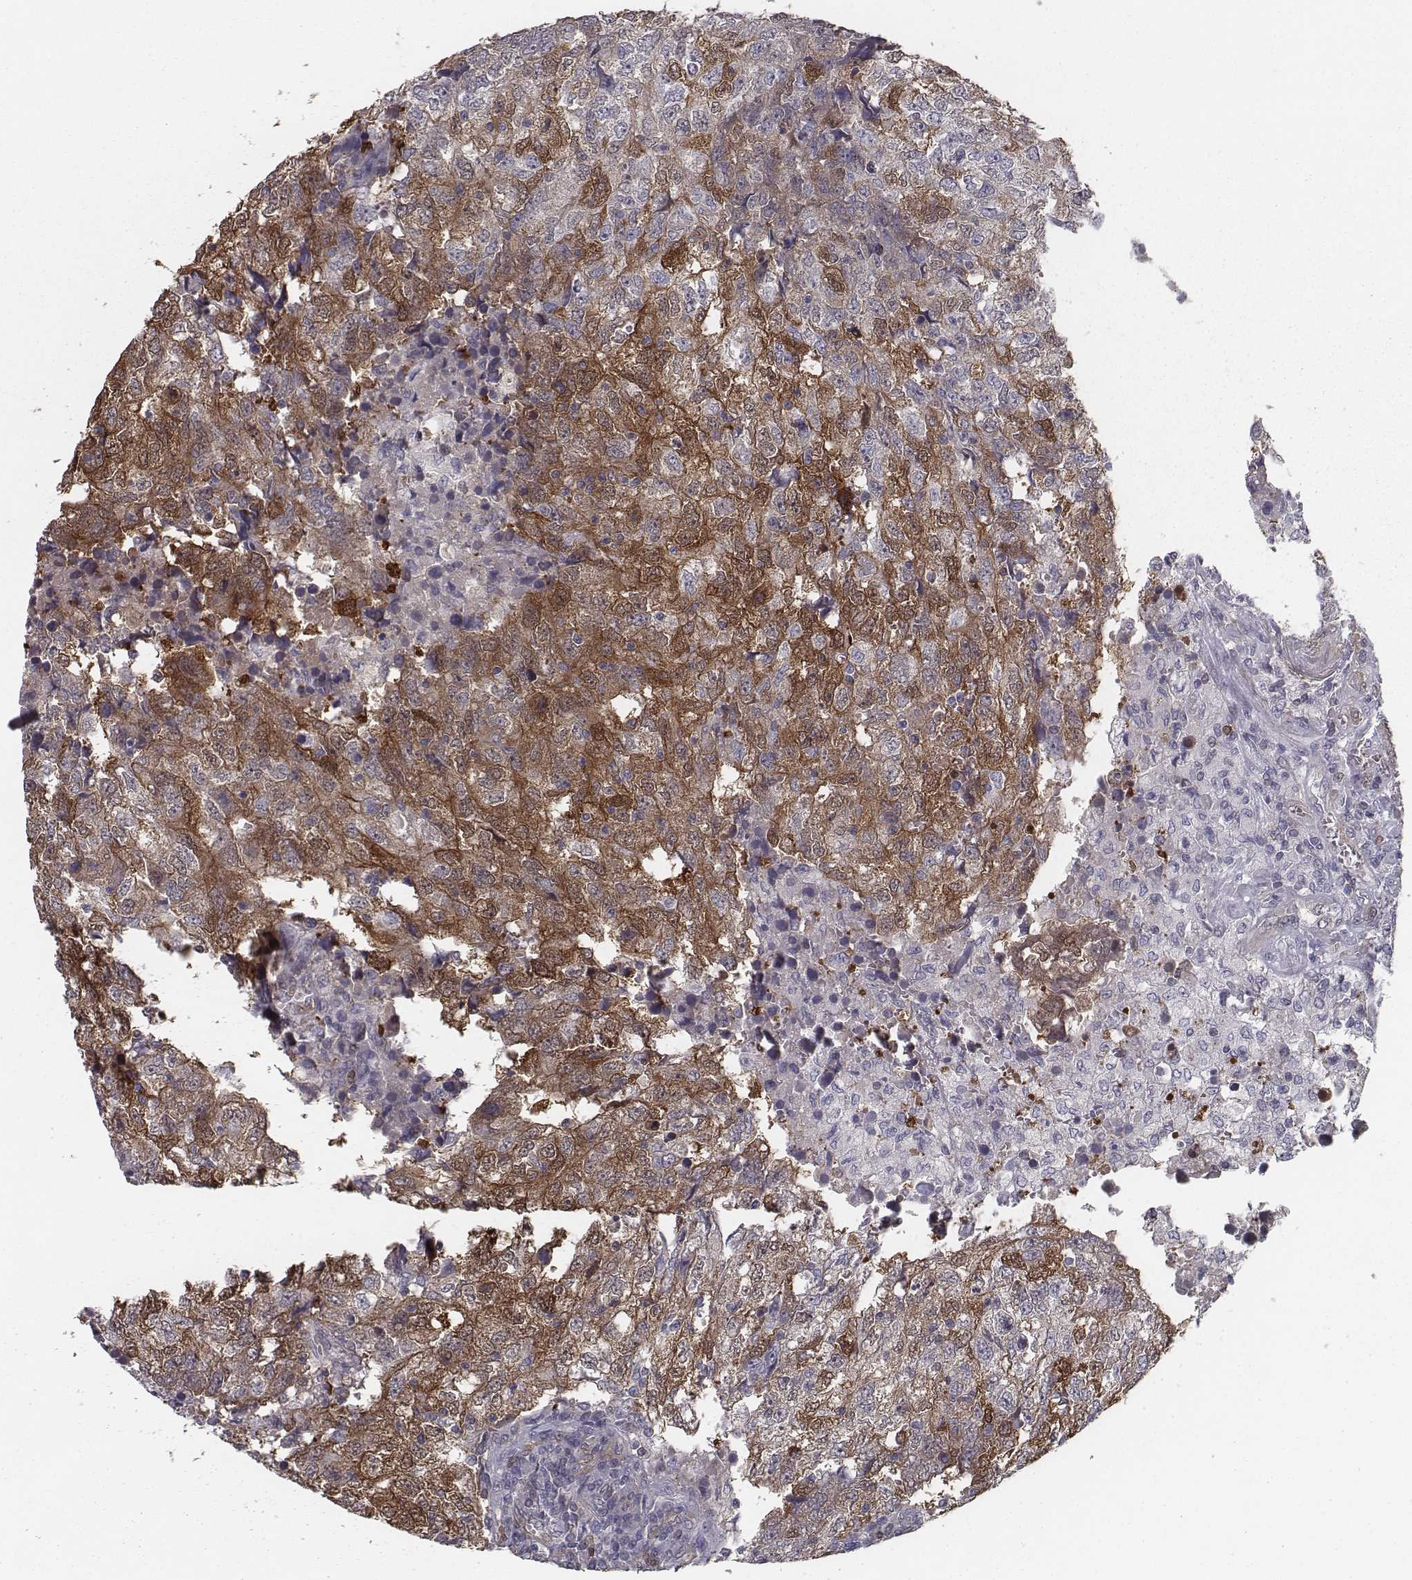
{"staining": {"intensity": "strong", "quantity": "25%-75%", "location": "cytoplasmic/membranous"}, "tissue": "breast cancer", "cell_type": "Tumor cells", "image_type": "cancer", "snomed": [{"axis": "morphology", "description": "Duct carcinoma"}, {"axis": "topography", "description": "Breast"}], "caption": "Immunohistochemistry staining of breast invasive ductal carcinoma, which exhibits high levels of strong cytoplasmic/membranous positivity in about 25%-75% of tumor cells indicating strong cytoplasmic/membranous protein positivity. The staining was performed using DAB (brown) for protein detection and nuclei were counterstained in hematoxylin (blue).", "gene": "ISYNA1", "patient": {"sex": "female", "age": 30}}